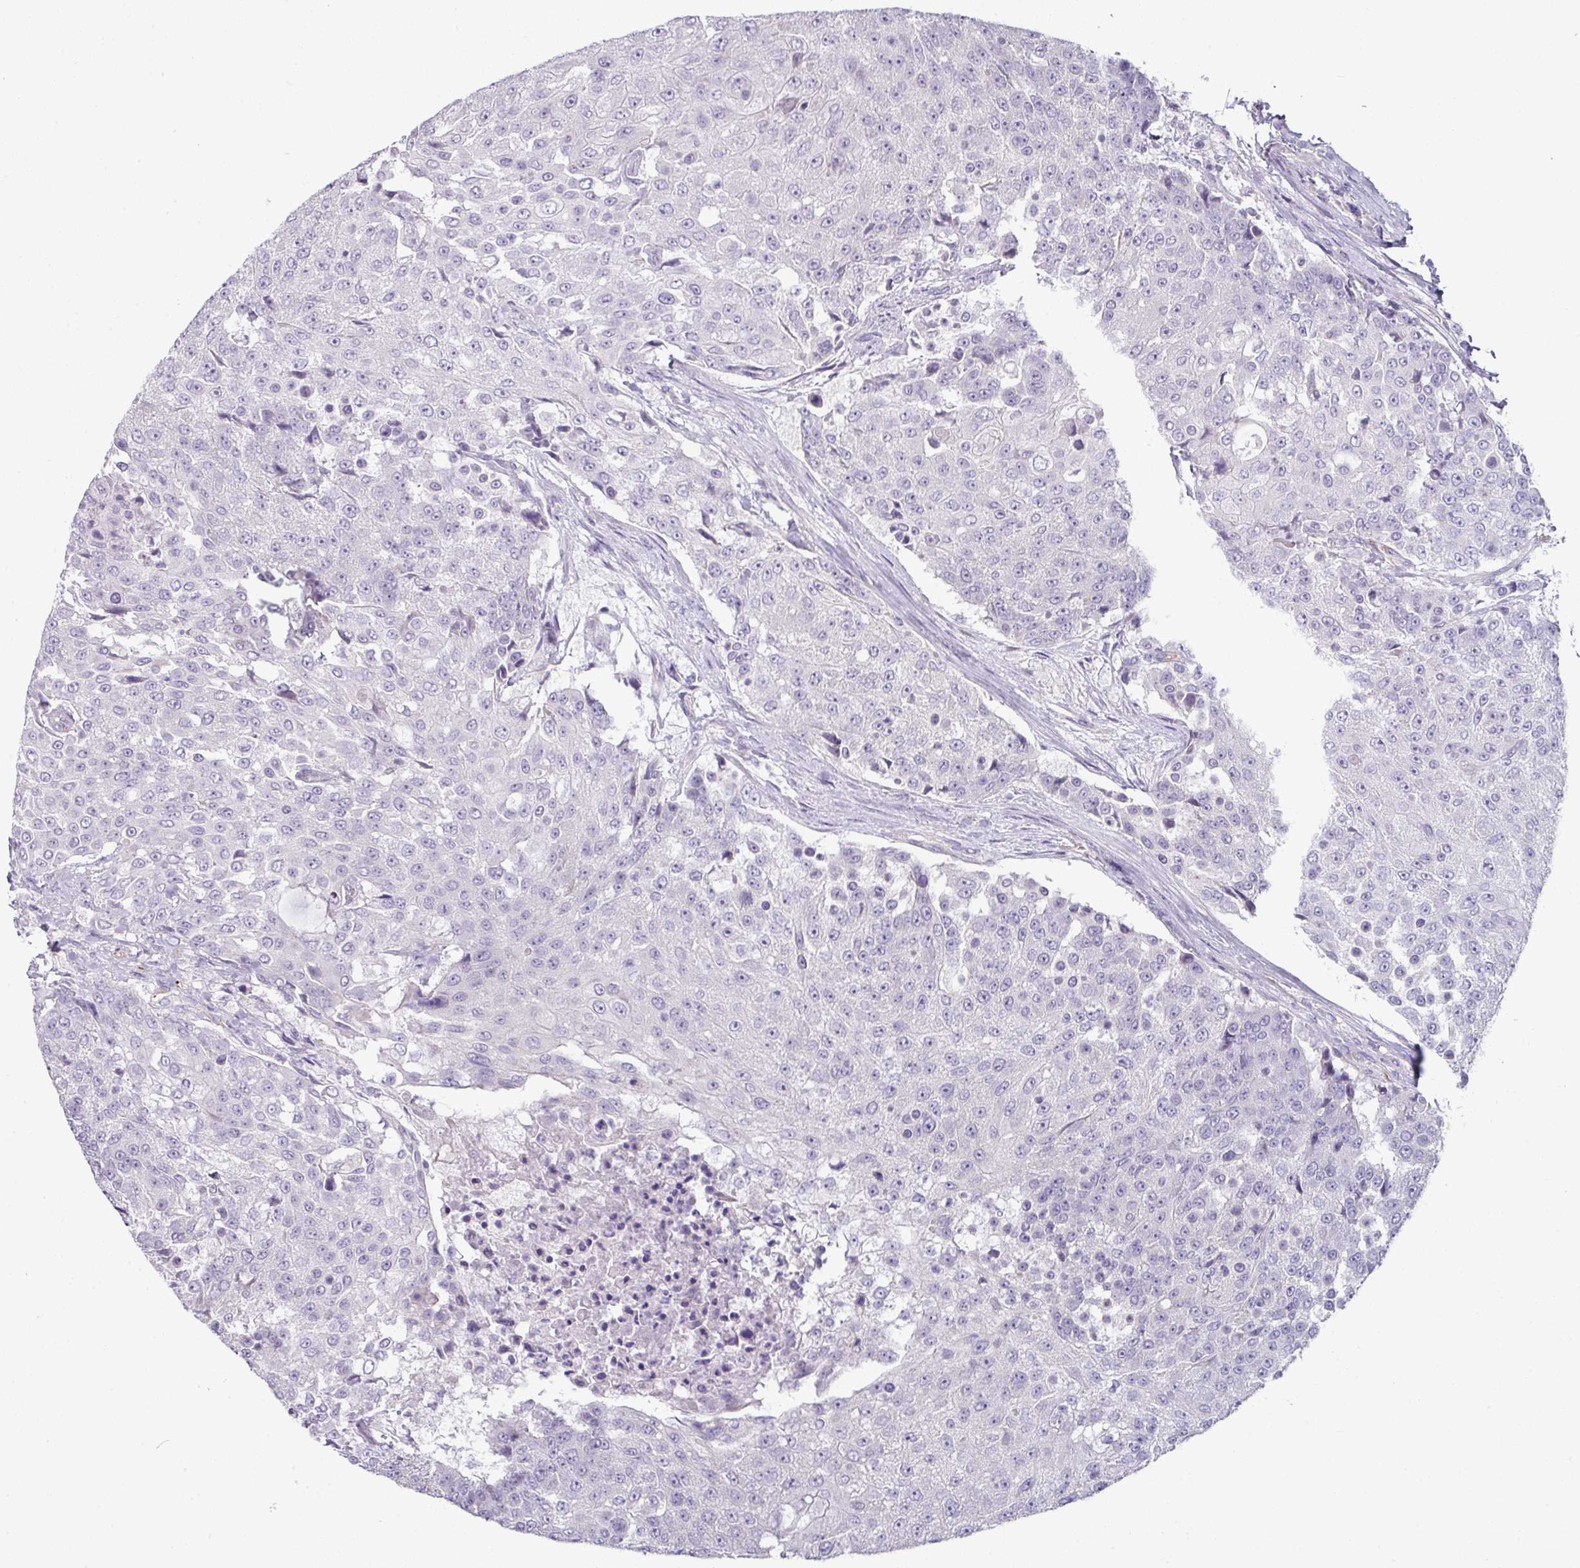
{"staining": {"intensity": "negative", "quantity": "none", "location": "none"}, "tissue": "urothelial cancer", "cell_type": "Tumor cells", "image_type": "cancer", "snomed": [{"axis": "morphology", "description": "Urothelial carcinoma, High grade"}, {"axis": "topography", "description": "Urinary bladder"}], "caption": "DAB immunohistochemical staining of human high-grade urothelial carcinoma reveals no significant expression in tumor cells. (DAB (3,3'-diaminobenzidine) immunohistochemistry (IHC) with hematoxylin counter stain).", "gene": "SLC17A7", "patient": {"sex": "female", "age": 63}}